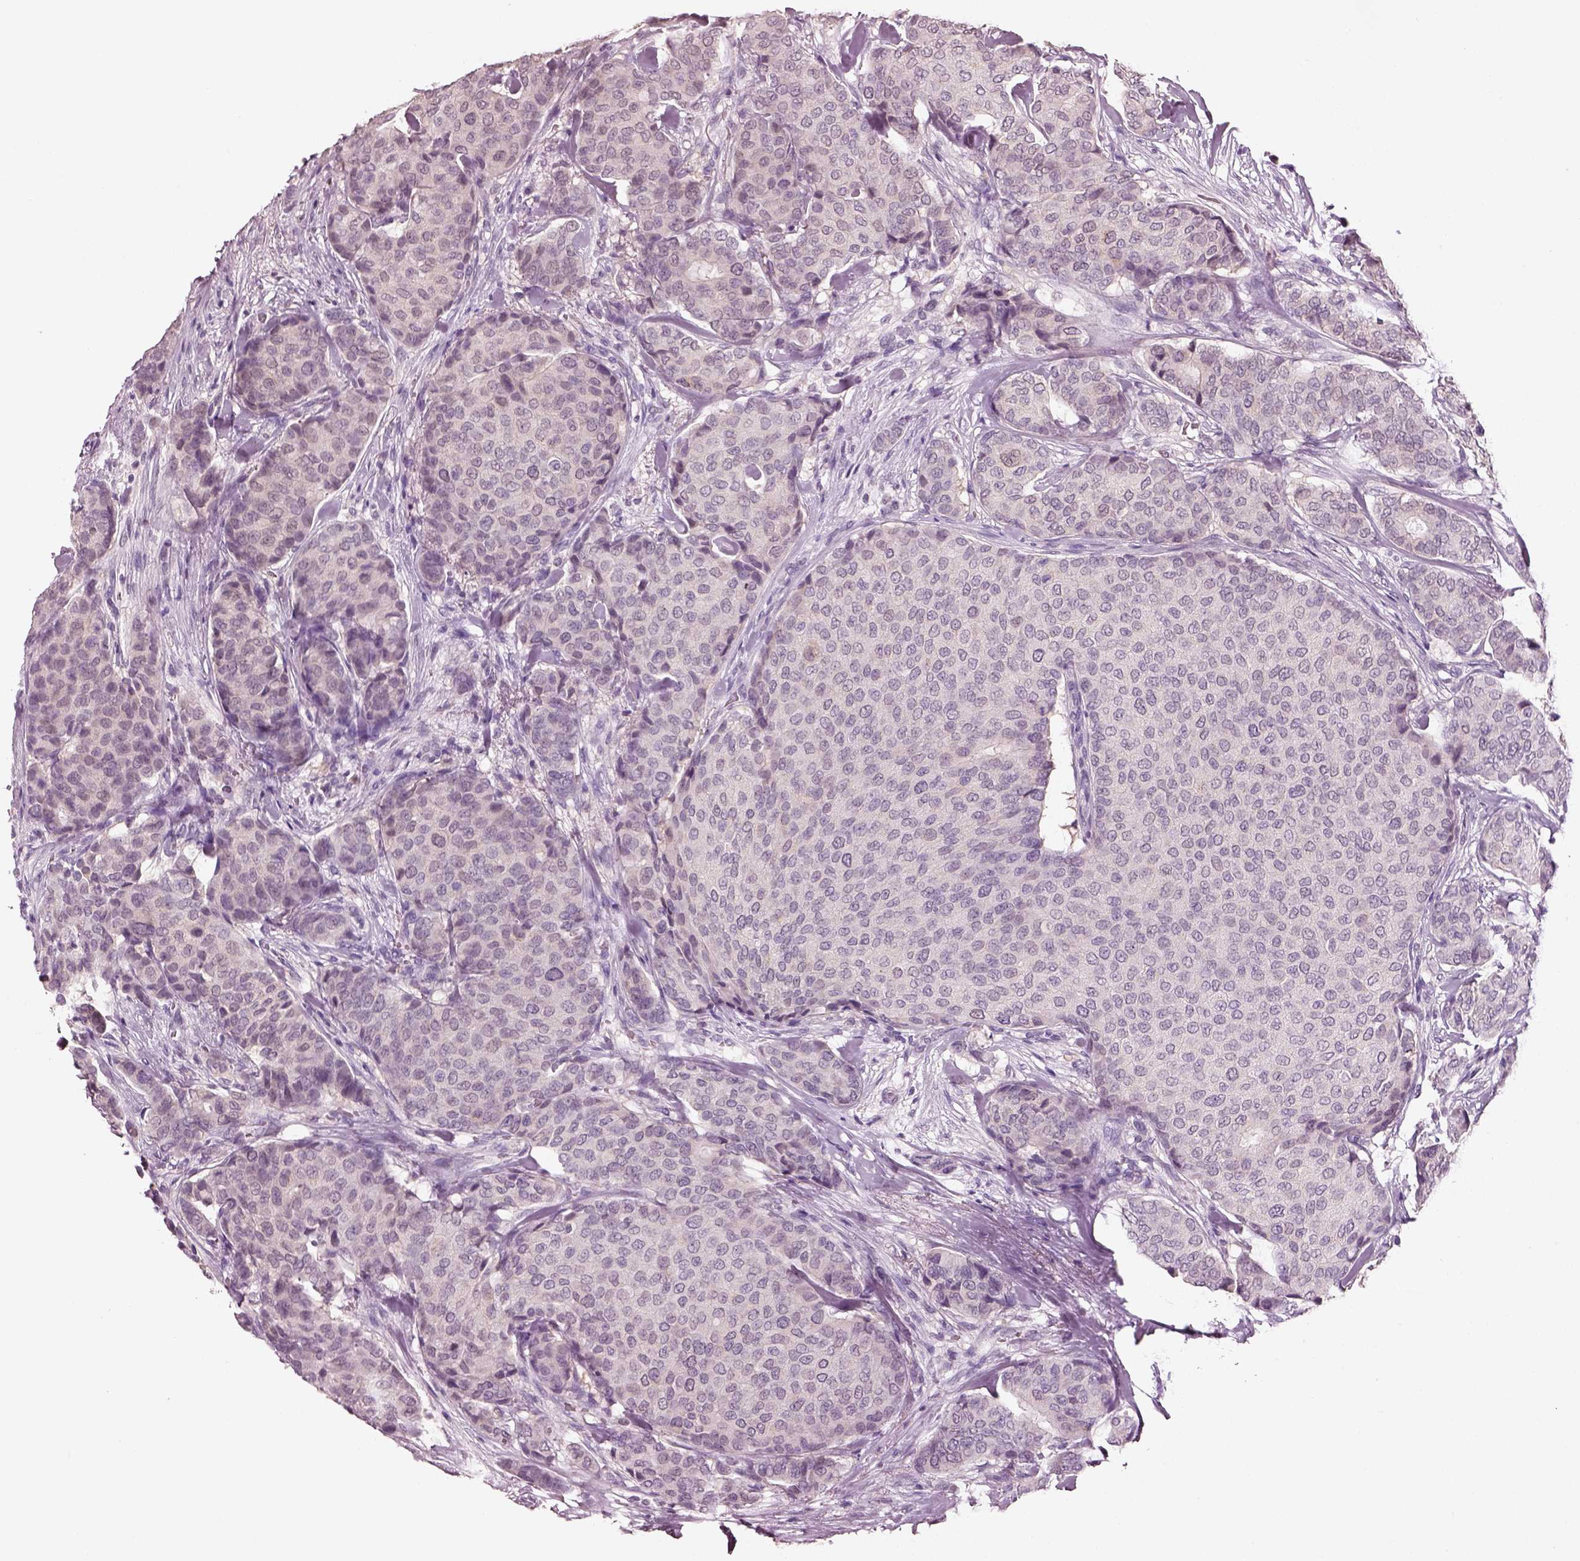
{"staining": {"intensity": "negative", "quantity": "none", "location": "none"}, "tissue": "breast cancer", "cell_type": "Tumor cells", "image_type": "cancer", "snomed": [{"axis": "morphology", "description": "Duct carcinoma"}, {"axis": "topography", "description": "Breast"}], "caption": "Tumor cells show no significant staining in breast cancer. (Immunohistochemistry (ihc), brightfield microscopy, high magnification).", "gene": "ELSPBP1", "patient": {"sex": "female", "age": 75}}